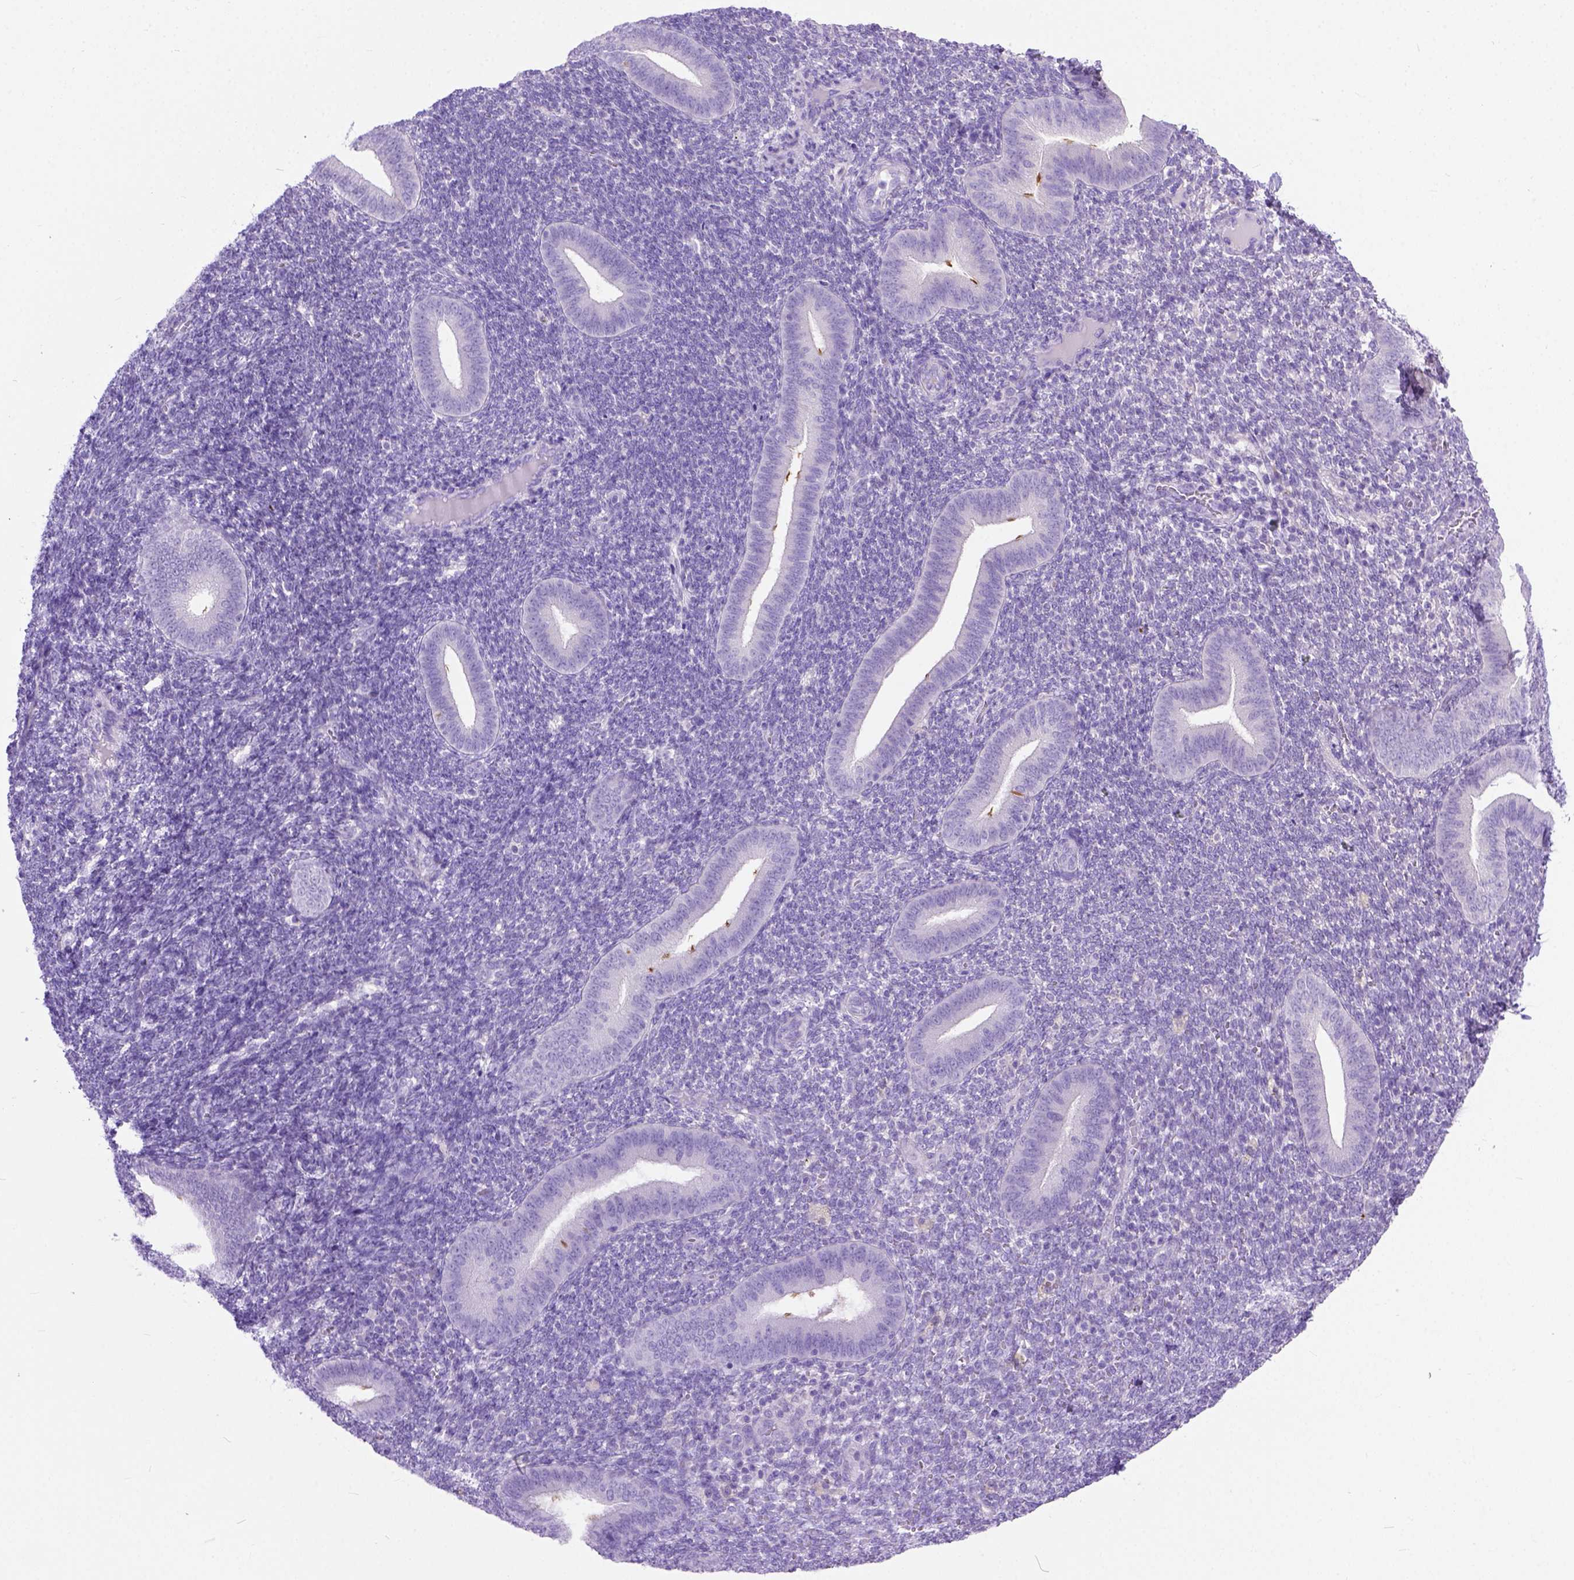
{"staining": {"intensity": "negative", "quantity": "none", "location": "none"}, "tissue": "endometrium", "cell_type": "Cells in endometrial stroma", "image_type": "normal", "snomed": [{"axis": "morphology", "description": "Normal tissue, NOS"}, {"axis": "topography", "description": "Endometrium"}], "caption": "An immunohistochemistry micrograph of unremarkable endometrium is shown. There is no staining in cells in endometrial stroma of endometrium. (Stains: DAB immunohistochemistry with hematoxylin counter stain, Microscopy: brightfield microscopy at high magnification).", "gene": "ODAD3", "patient": {"sex": "female", "age": 25}}